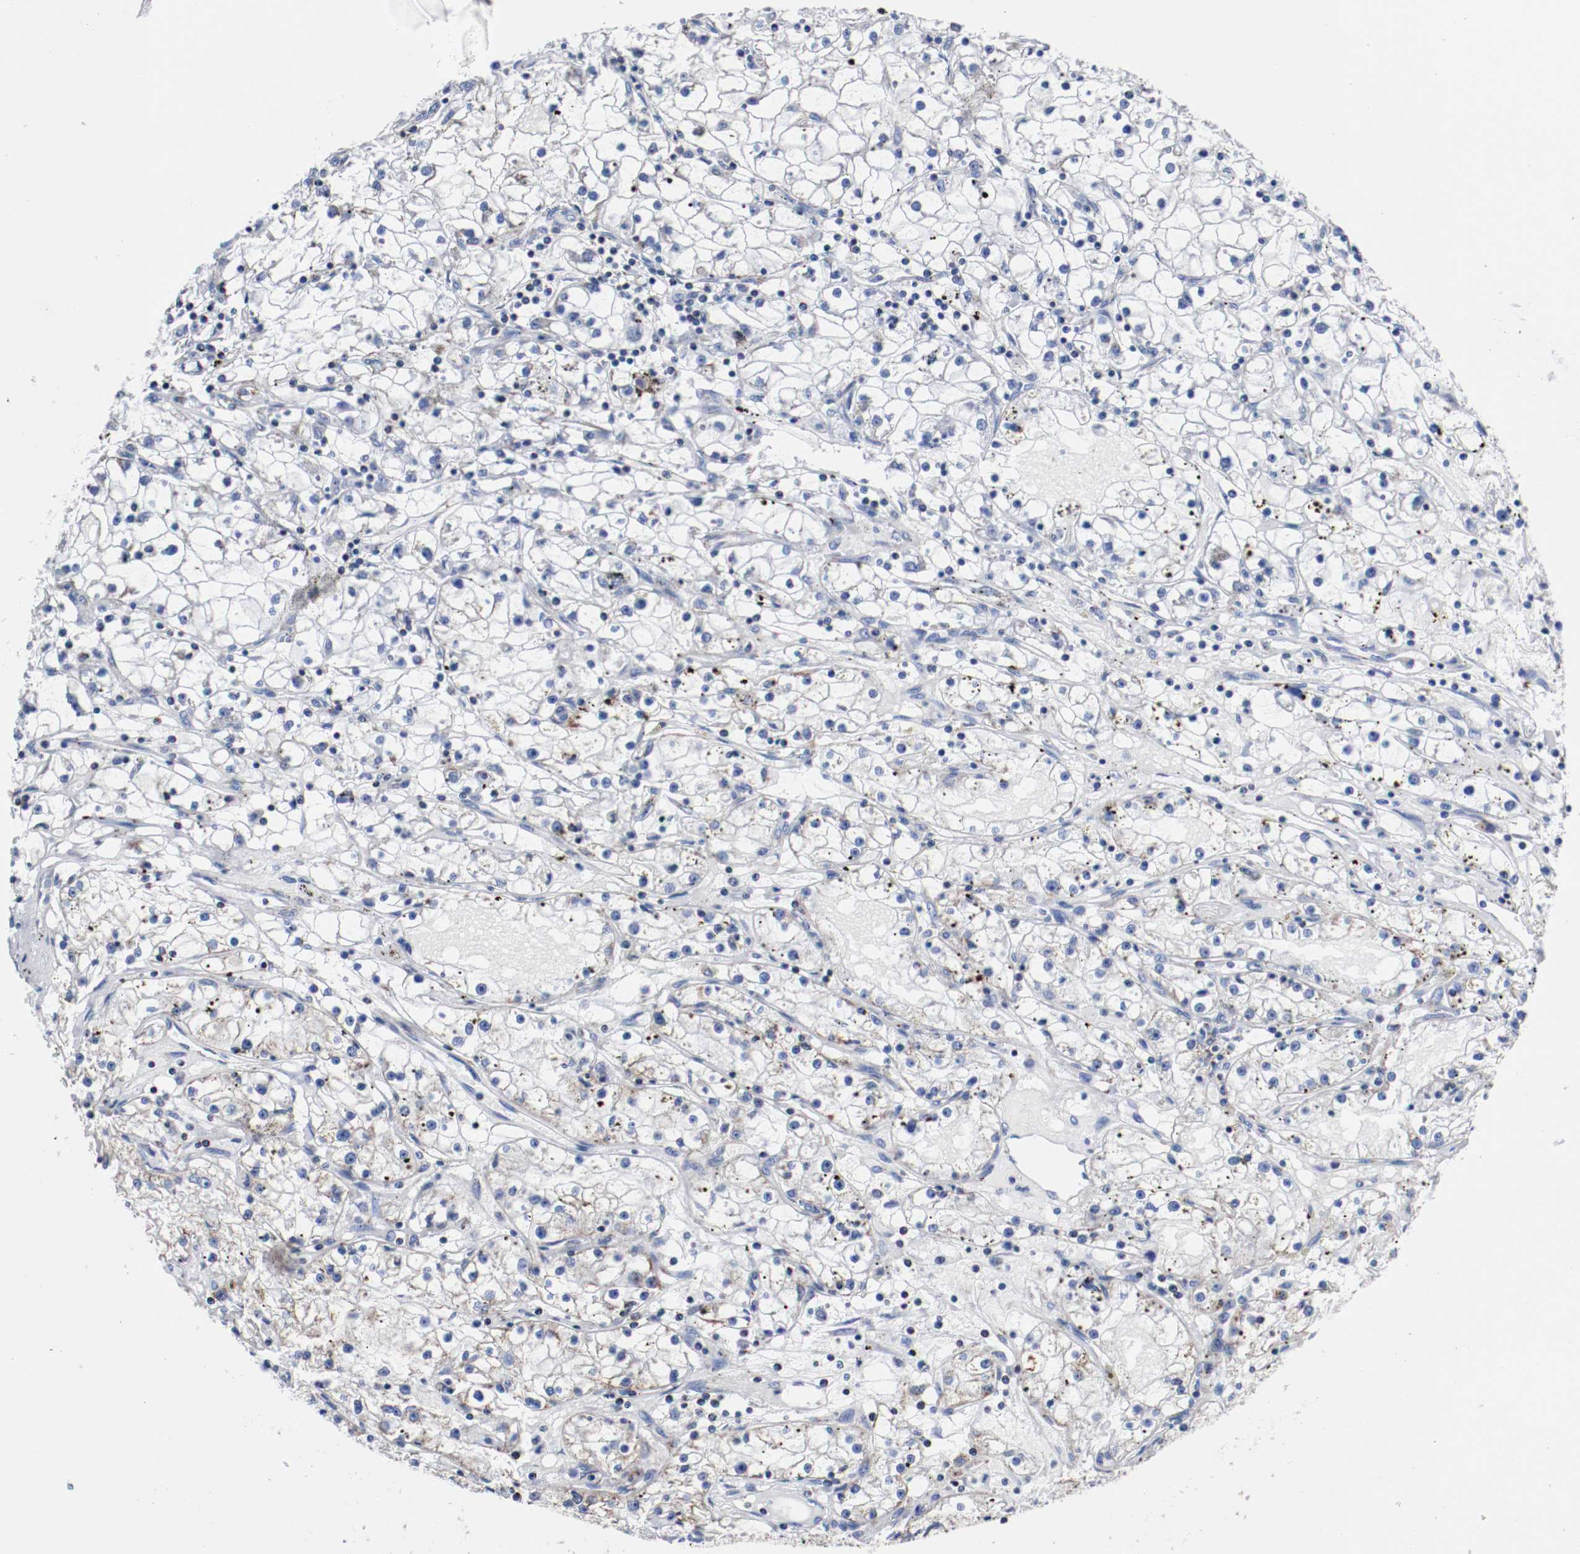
{"staining": {"intensity": "negative", "quantity": "none", "location": "none"}, "tissue": "renal cancer", "cell_type": "Tumor cells", "image_type": "cancer", "snomed": [{"axis": "morphology", "description": "Adenocarcinoma, NOS"}, {"axis": "topography", "description": "Kidney"}], "caption": "DAB immunohistochemical staining of renal cancer (adenocarcinoma) reveals no significant positivity in tumor cells.", "gene": "TUBD1", "patient": {"sex": "male", "age": 56}}